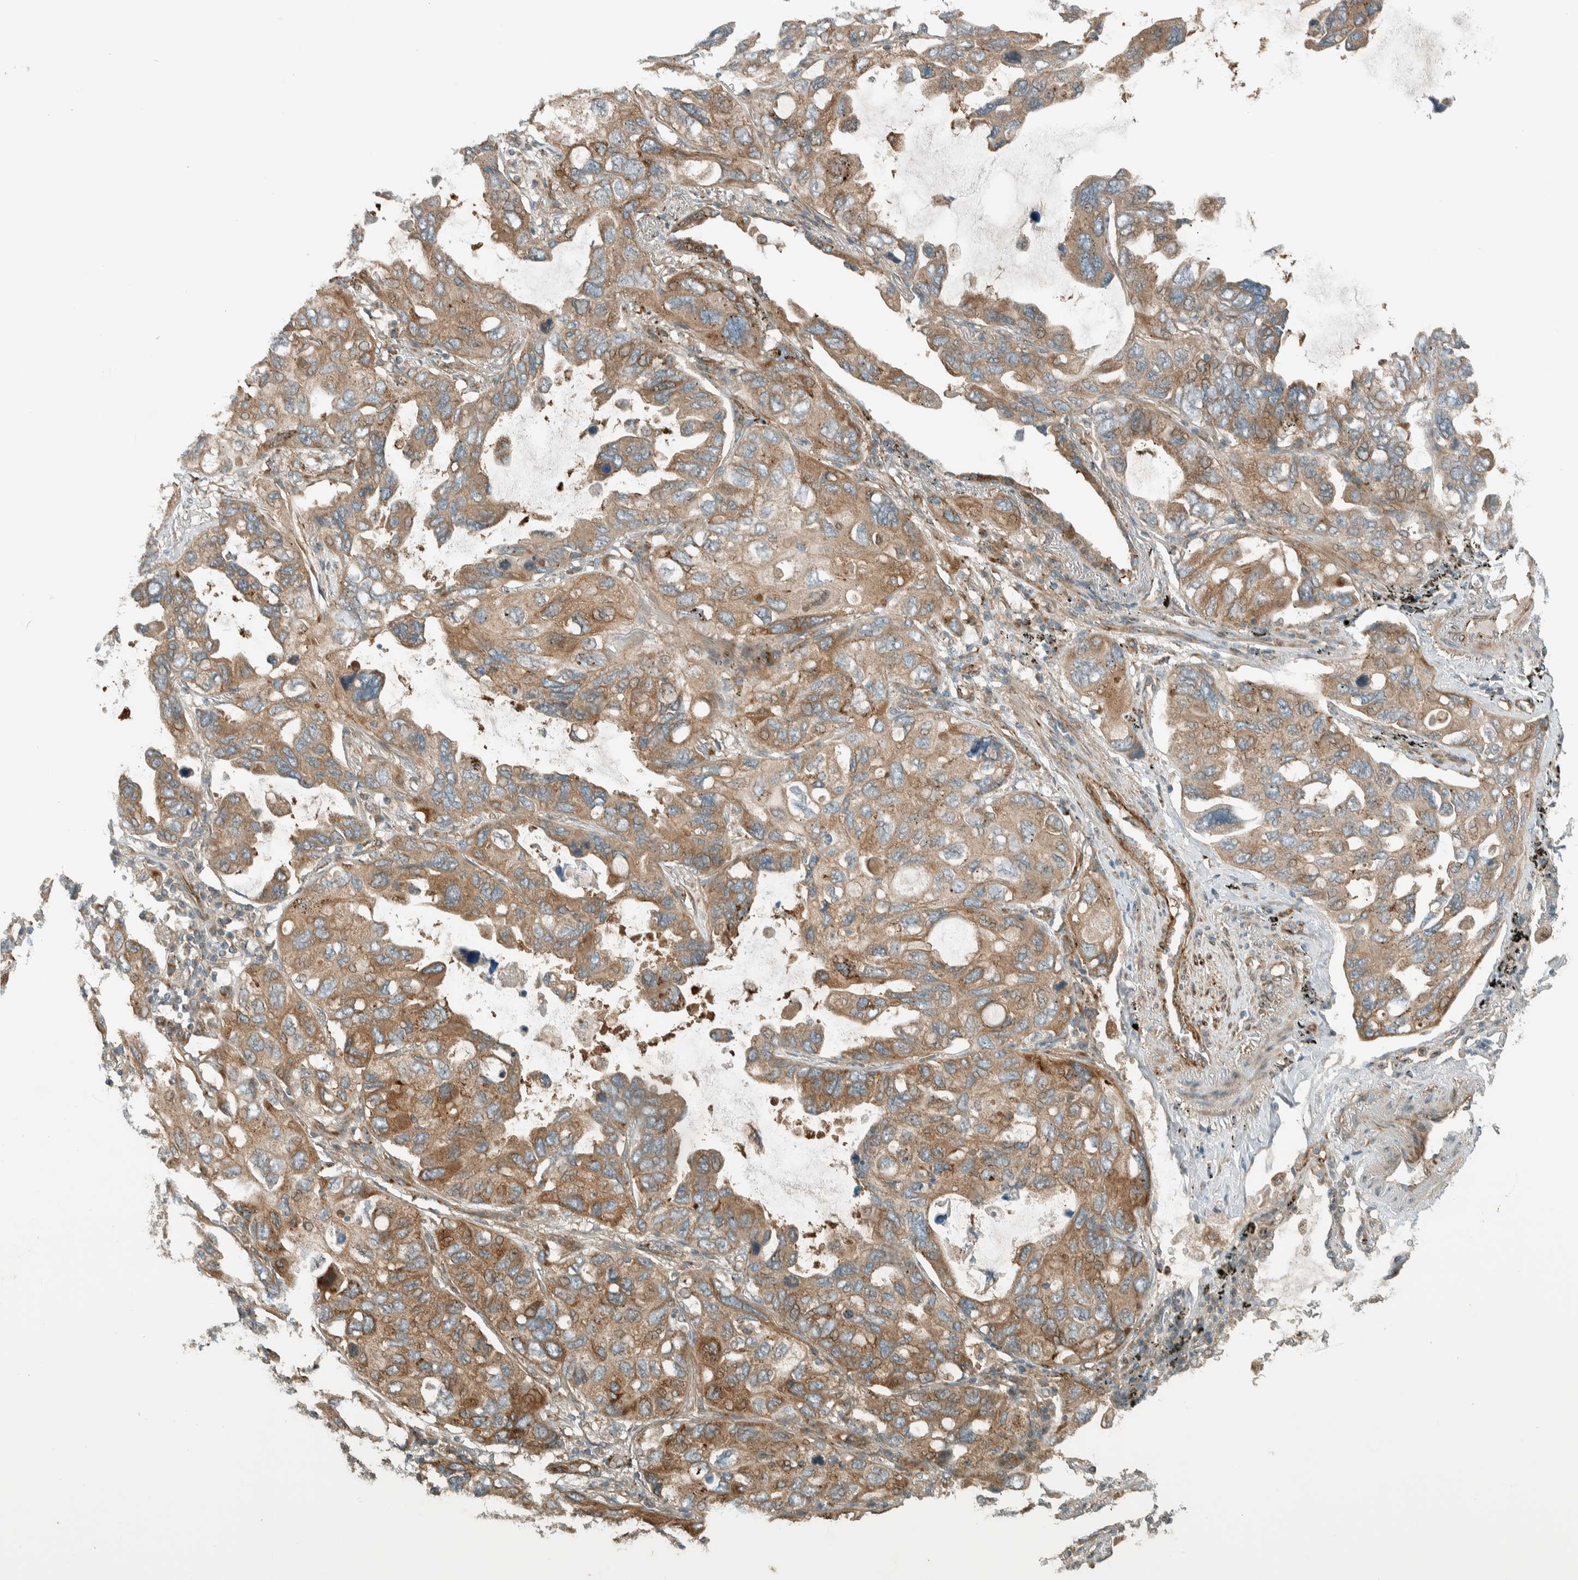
{"staining": {"intensity": "moderate", "quantity": ">75%", "location": "cytoplasmic/membranous"}, "tissue": "lung cancer", "cell_type": "Tumor cells", "image_type": "cancer", "snomed": [{"axis": "morphology", "description": "Squamous cell carcinoma, NOS"}, {"axis": "topography", "description": "Lung"}], "caption": "Squamous cell carcinoma (lung) tissue displays moderate cytoplasmic/membranous expression in about >75% of tumor cells, visualized by immunohistochemistry.", "gene": "EXOC7", "patient": {"sex": "female", "age": 73}}